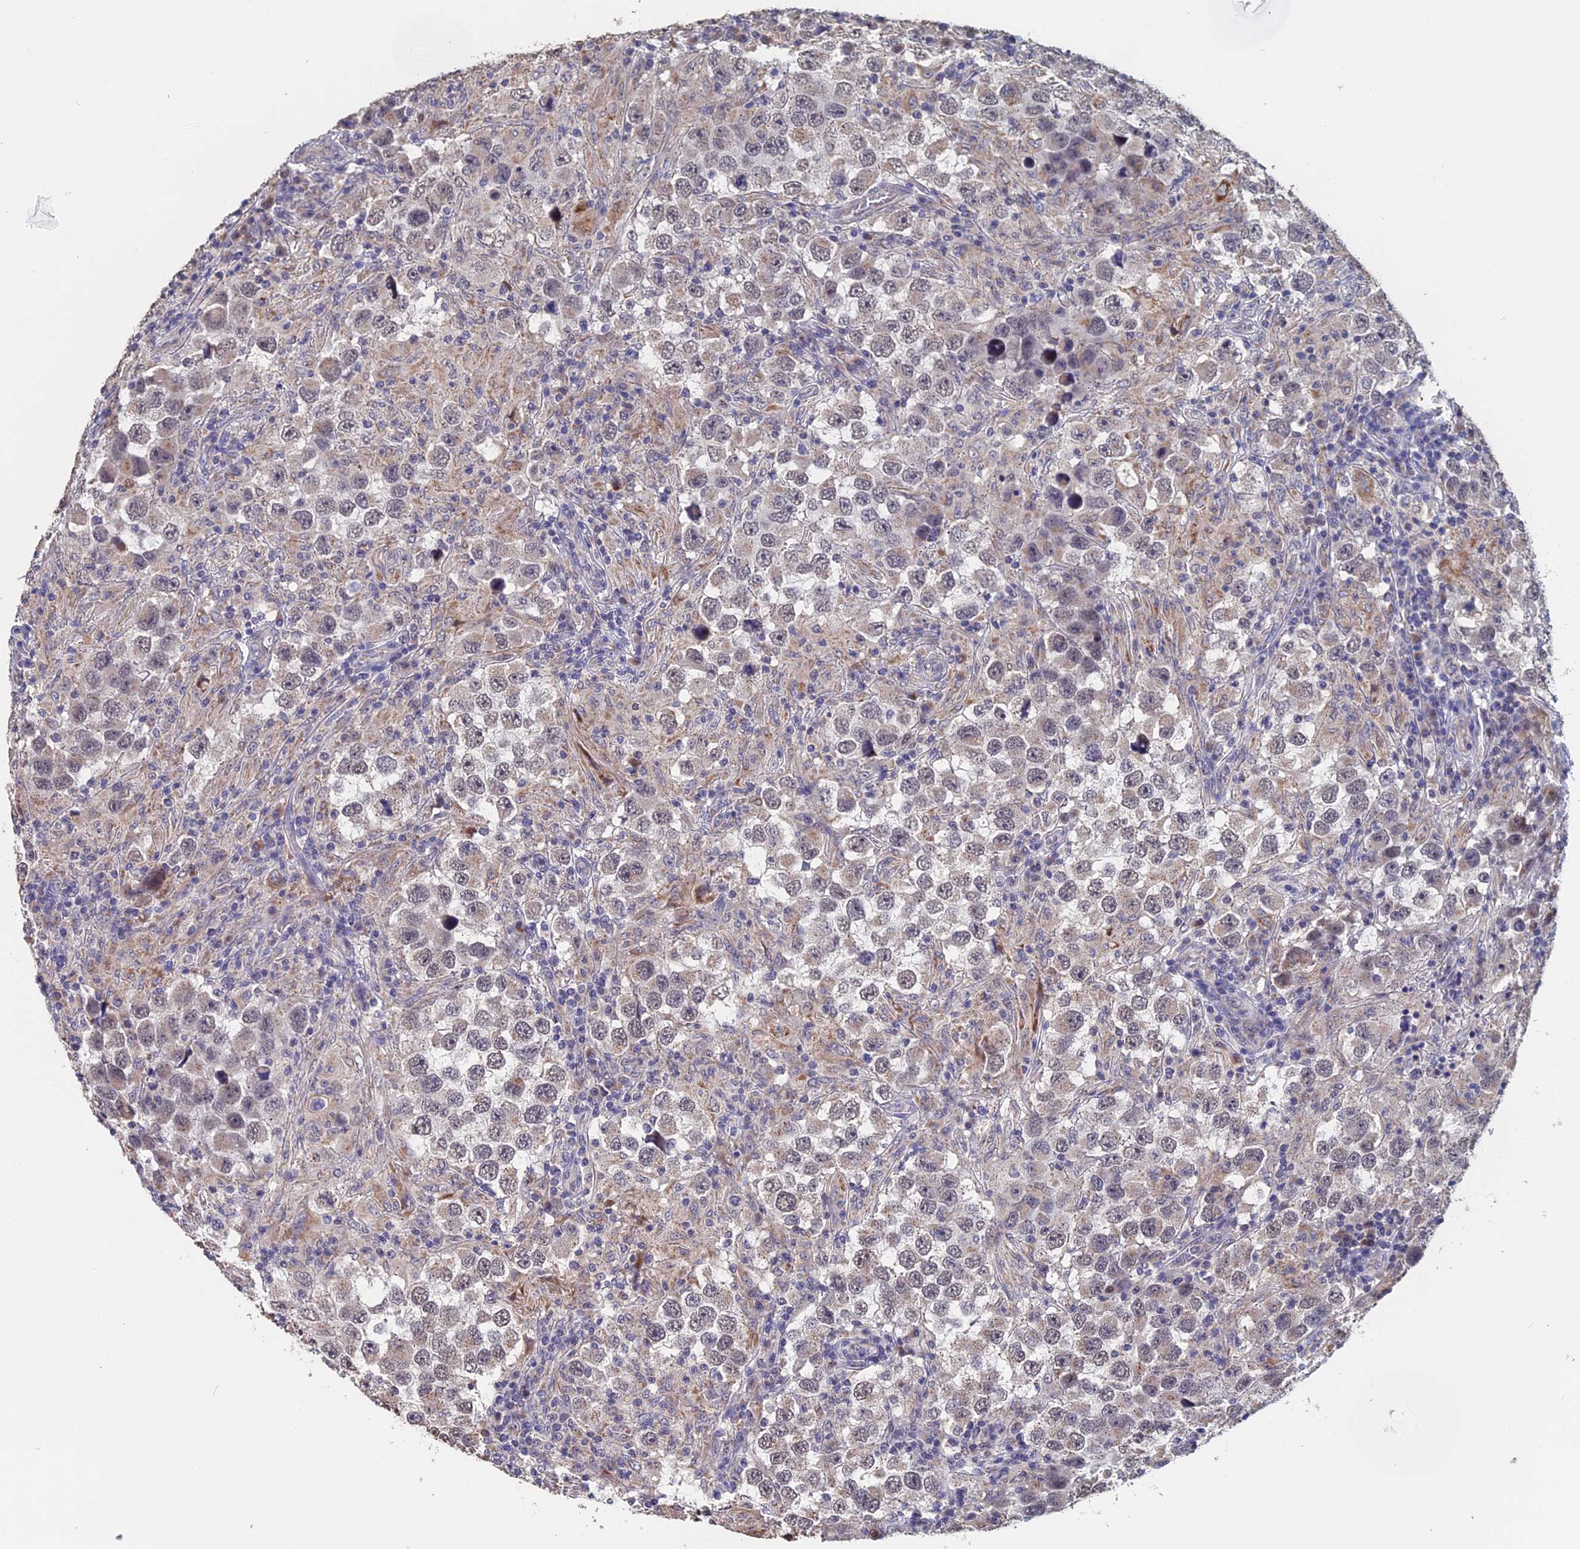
{"staining": {"intensity": "weak", "quantity": "<25%", "location": "nuclear"}, "tissue": "testis cancer", "cell_type": "Tumor cells", "image_type": "cancer", "snomed": [{"axis": "morphology", "description": "Carcinoma, Embryonal, NOS"}, {"axis": "topography", "description": "Testis"}], "caption": "IHC histopathology image of human embryonal carcinoma (testis) stained for a protein (brown), which demonstrates no expression in tumor cells.", "gene": "PIGQ", "patient": {"sex": "male", "age": 21}}